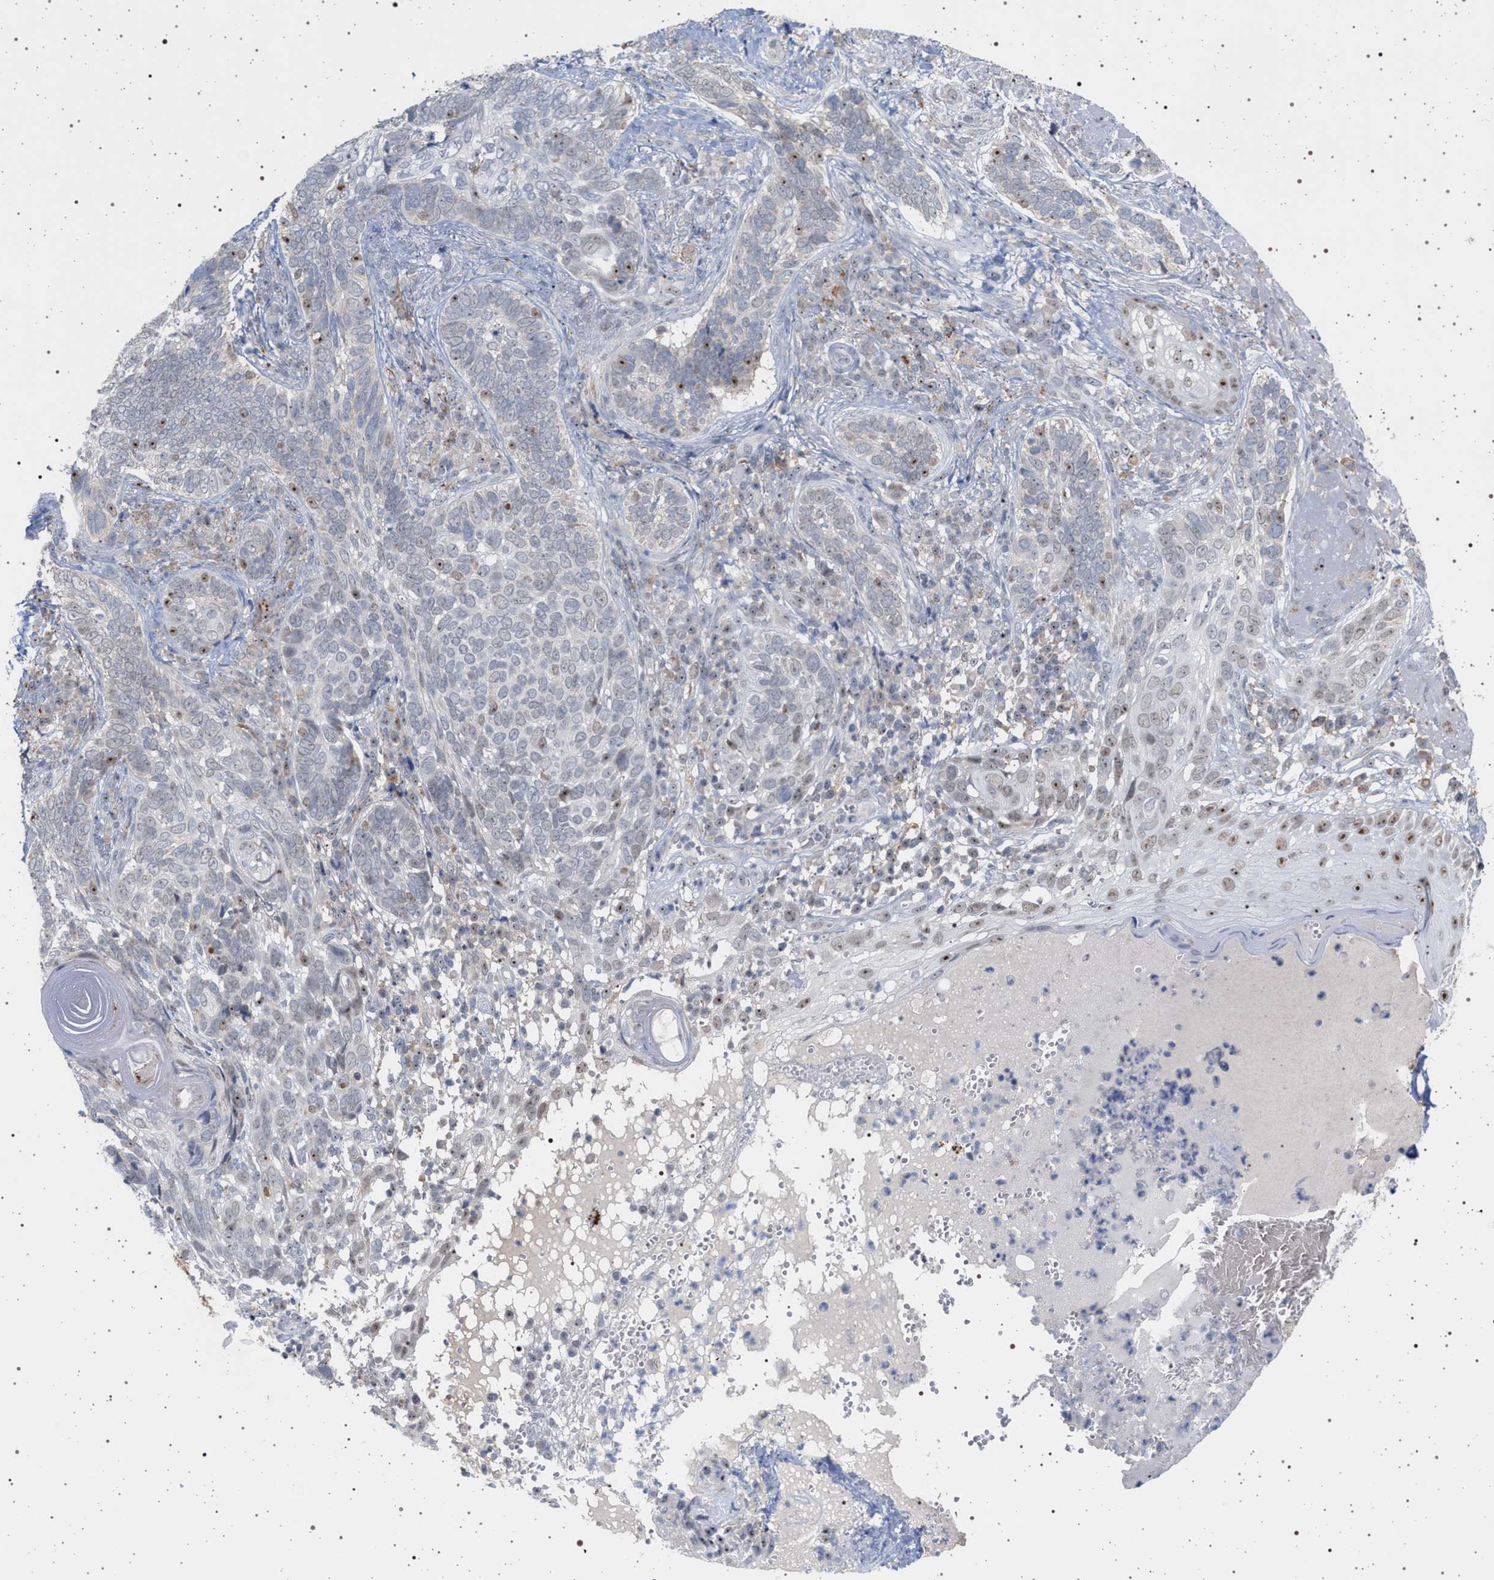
{"staining": {"intensity": "moderate", "quantity": "<25%", "location": "nuclear"}, "tissue": "skin cancer", "cell_type": "Tumor cells", "image_type": "cancer", "snomed": [{"axis": "morphology", "description": "Basal cell carcinoma"}, {"axis": "topography", "description": "Skin"}], "caption": "There is low levels of moderate nuclear expression in tumor cells of basal cell carcinoma (skin), as demonstrated by immunohistochemical staining (brown color).", "gene": "ELAC2", "patient": {"sex": "female", "age": 89}}